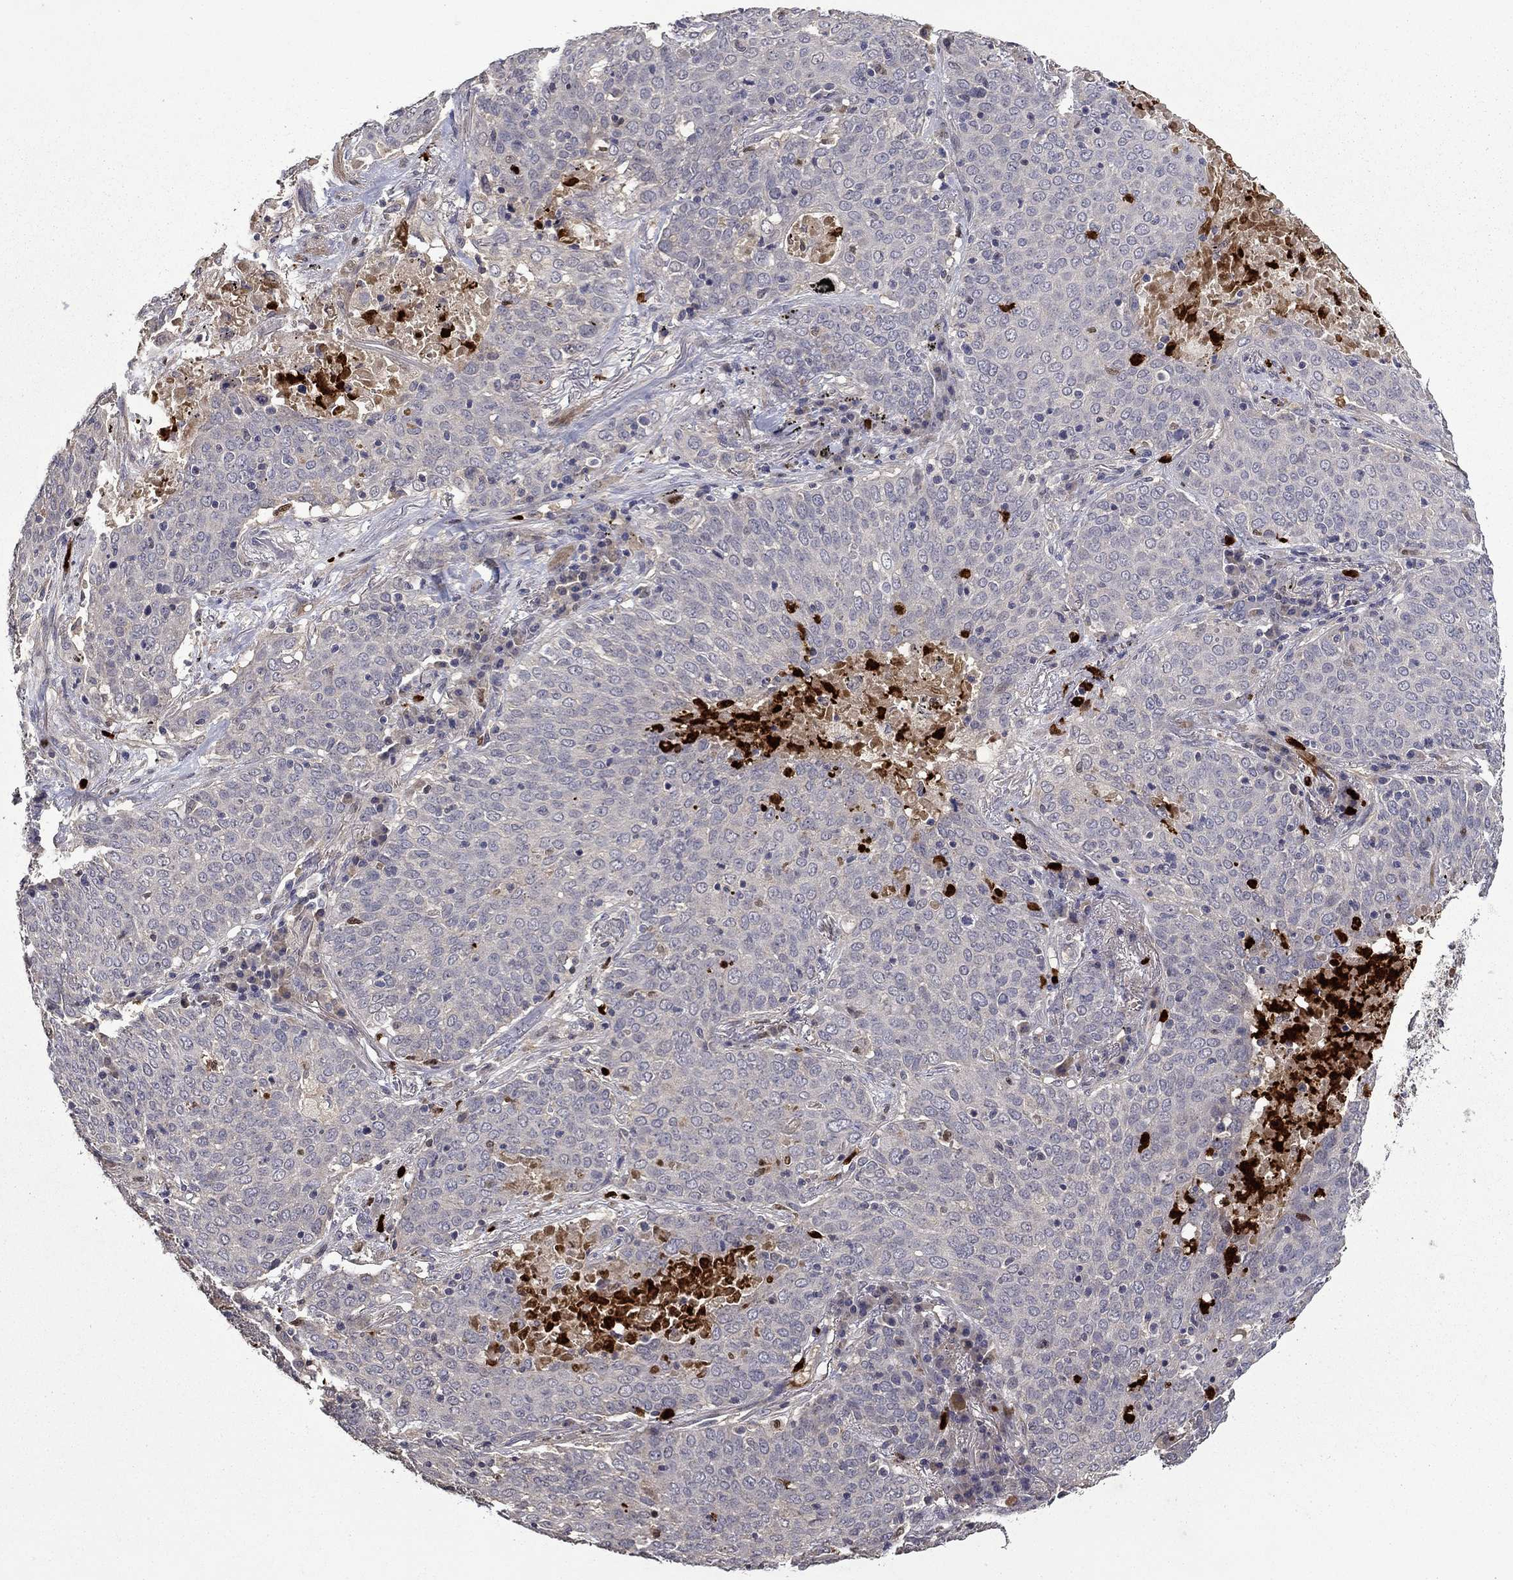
{"staining": {"intensity": "negative", "quantity": "none", "location": "none"}, "tissue": "lung cancer", "cell_type": "Tumor cells", "image_type": "cancer", "snomed": [{"axis": "morphology", "description": "Squamous cell carcinoma, NOS"}, {"axis": "topography", "description": "Lung"}], "caption": "Lung cancer was stained to show a protein in brown. There is no significant staining in tumor cells.", "gene": "SATB1", "patient": {"sex": "male", "age": 82}}